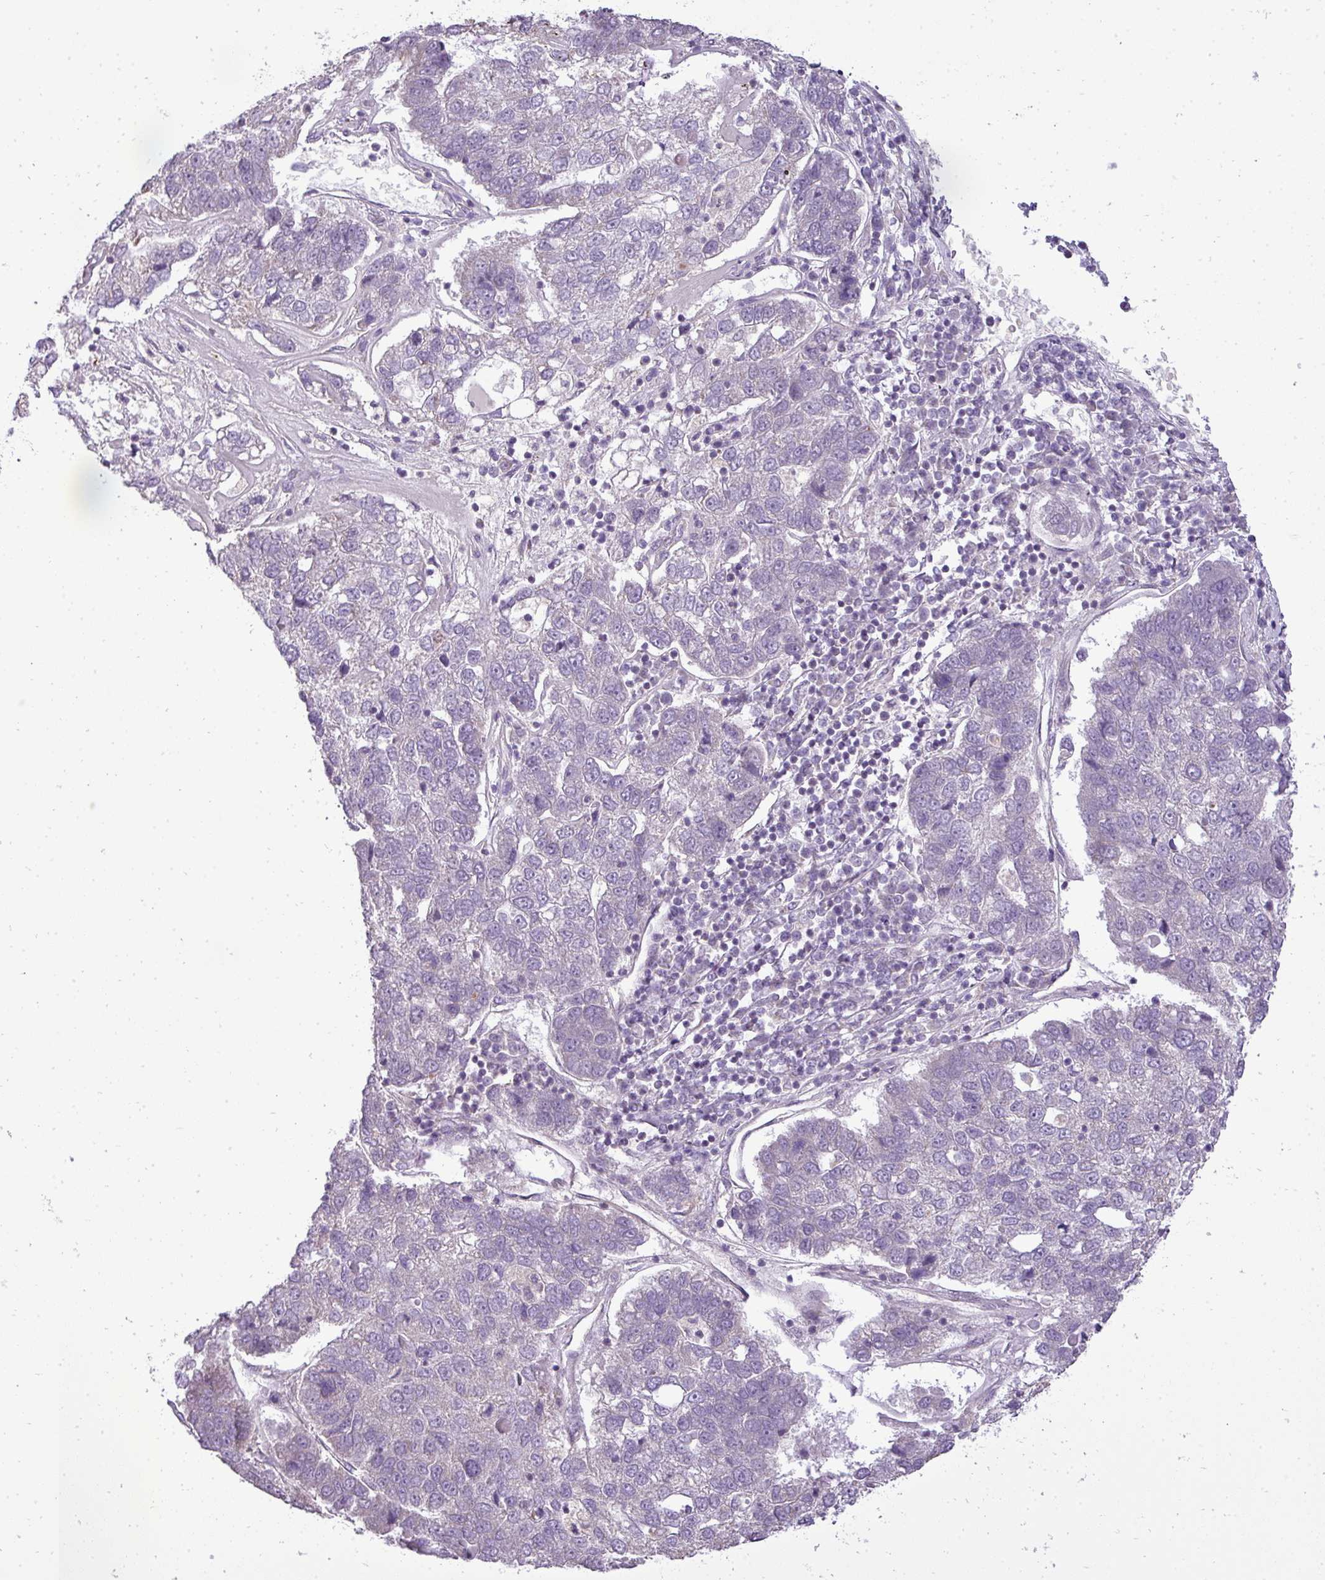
{"staining": {"intensity": "negative", "quantity": "none", "location": "none"}, "tissue": "pancreatic cancer", "cell_type": "Tumor cells", "image_type": "cancer", "snomed": [{"axis": "morphology", "description": "Adenocarcinoma, NOS"}, {"axis": "topography", "description": "Pancreas"}], "caption": "Immunohistochemistry (IHC) of pancreatic adenocarcinoma demonstrates no expression in tumor cells.", "gene": "ZDHHC1", "patient": {"sex": "female", "age": 61}}